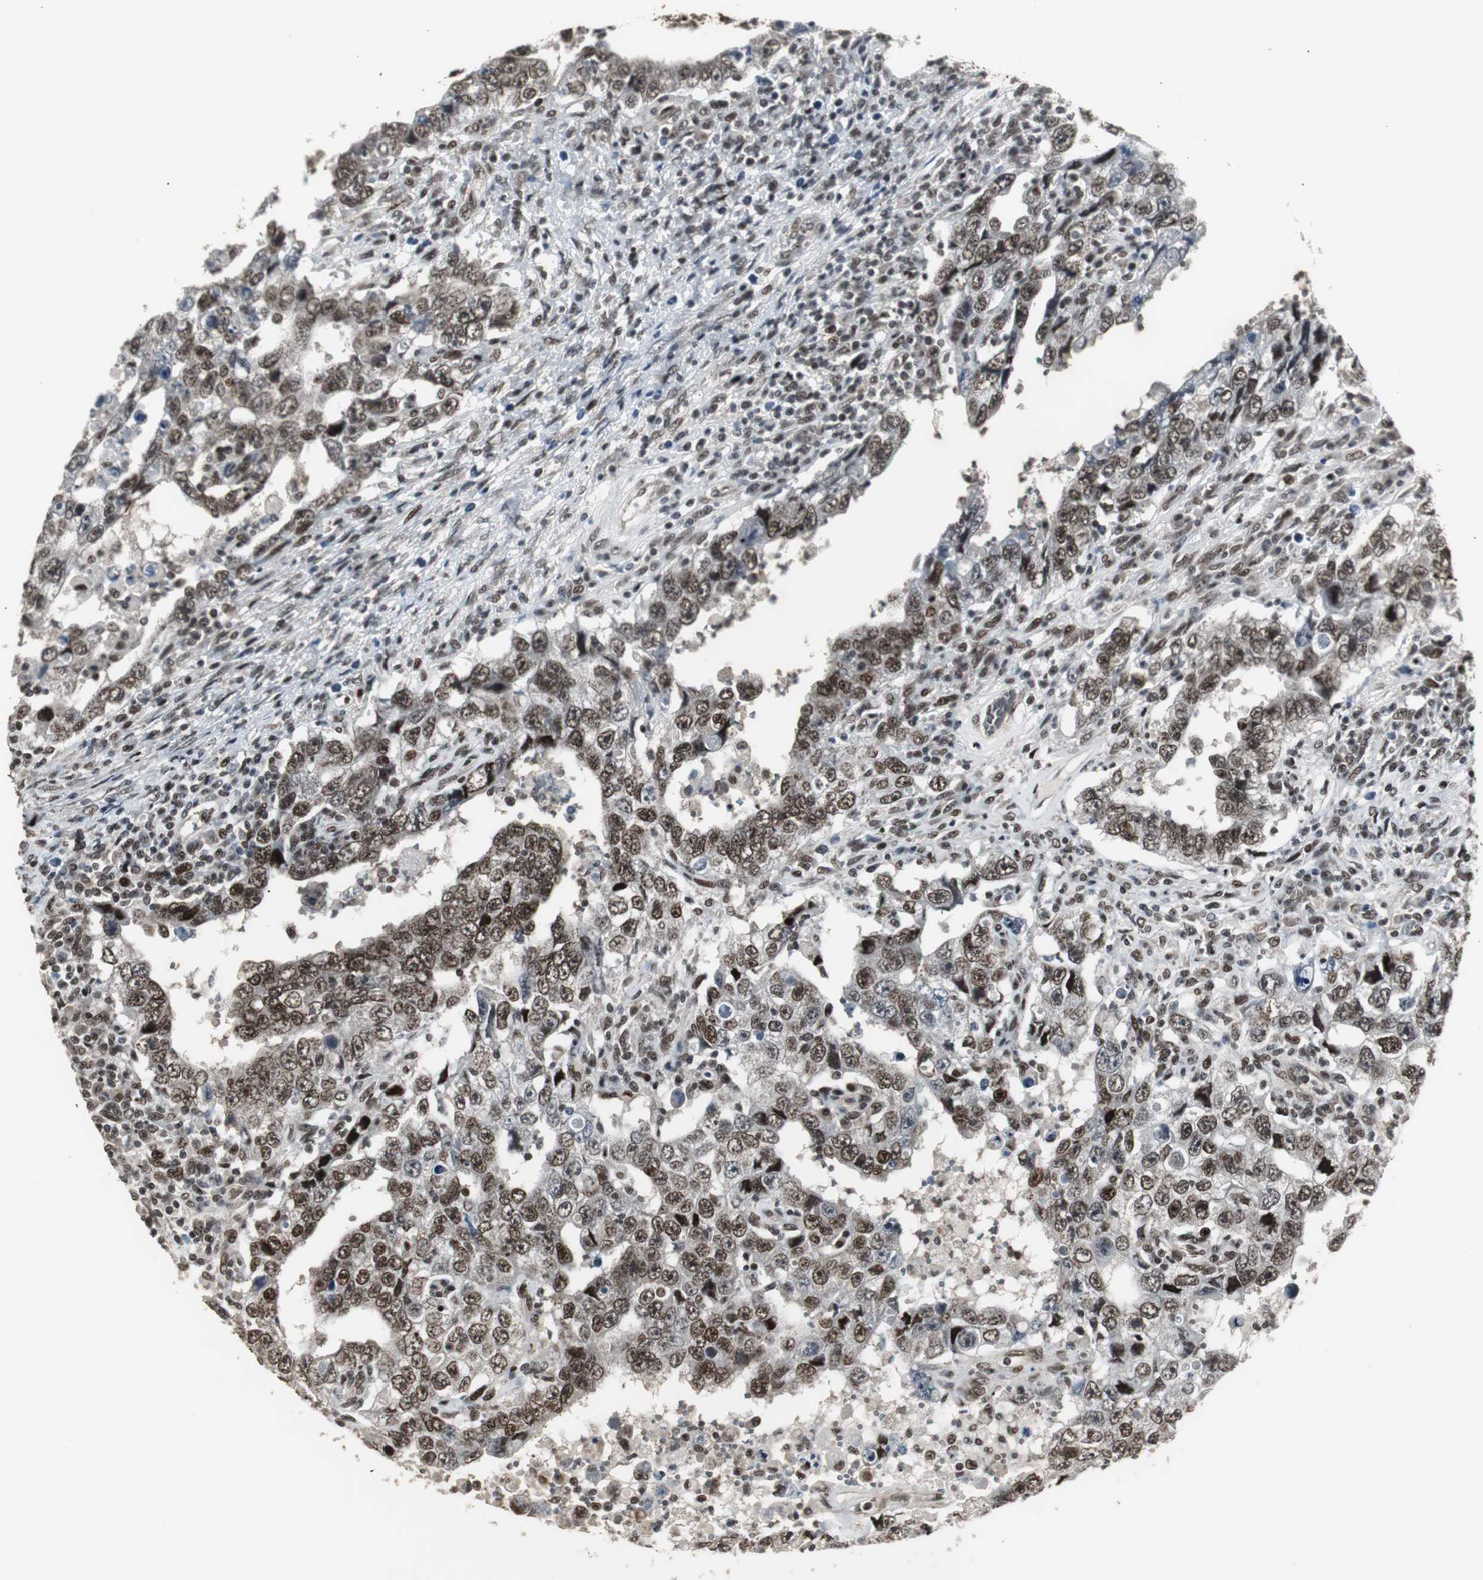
{"staining": {"intensity": "moderate", "quantity": ">75%", "location": "cytoplasmic/membranous,nuclear"}, "tissue": "testis cancer", "cell_type": "Tumor cells", "image_type": "cancer", "snomed": [{"axis": "morphology", "description": "Carcinoma, Embryonal, NOS"}, {"axis": "topography", "description": "Testis"}], "caption": "Immunohistochemistry of testis cancer (embryonal carcinoma) exhibits medium levels of moderate cytoplasmic/membranous and nuclear staining in about >75% of tumor cells.", "gene": "TAF5", "patient": {"sex": "male", "age": 26}}